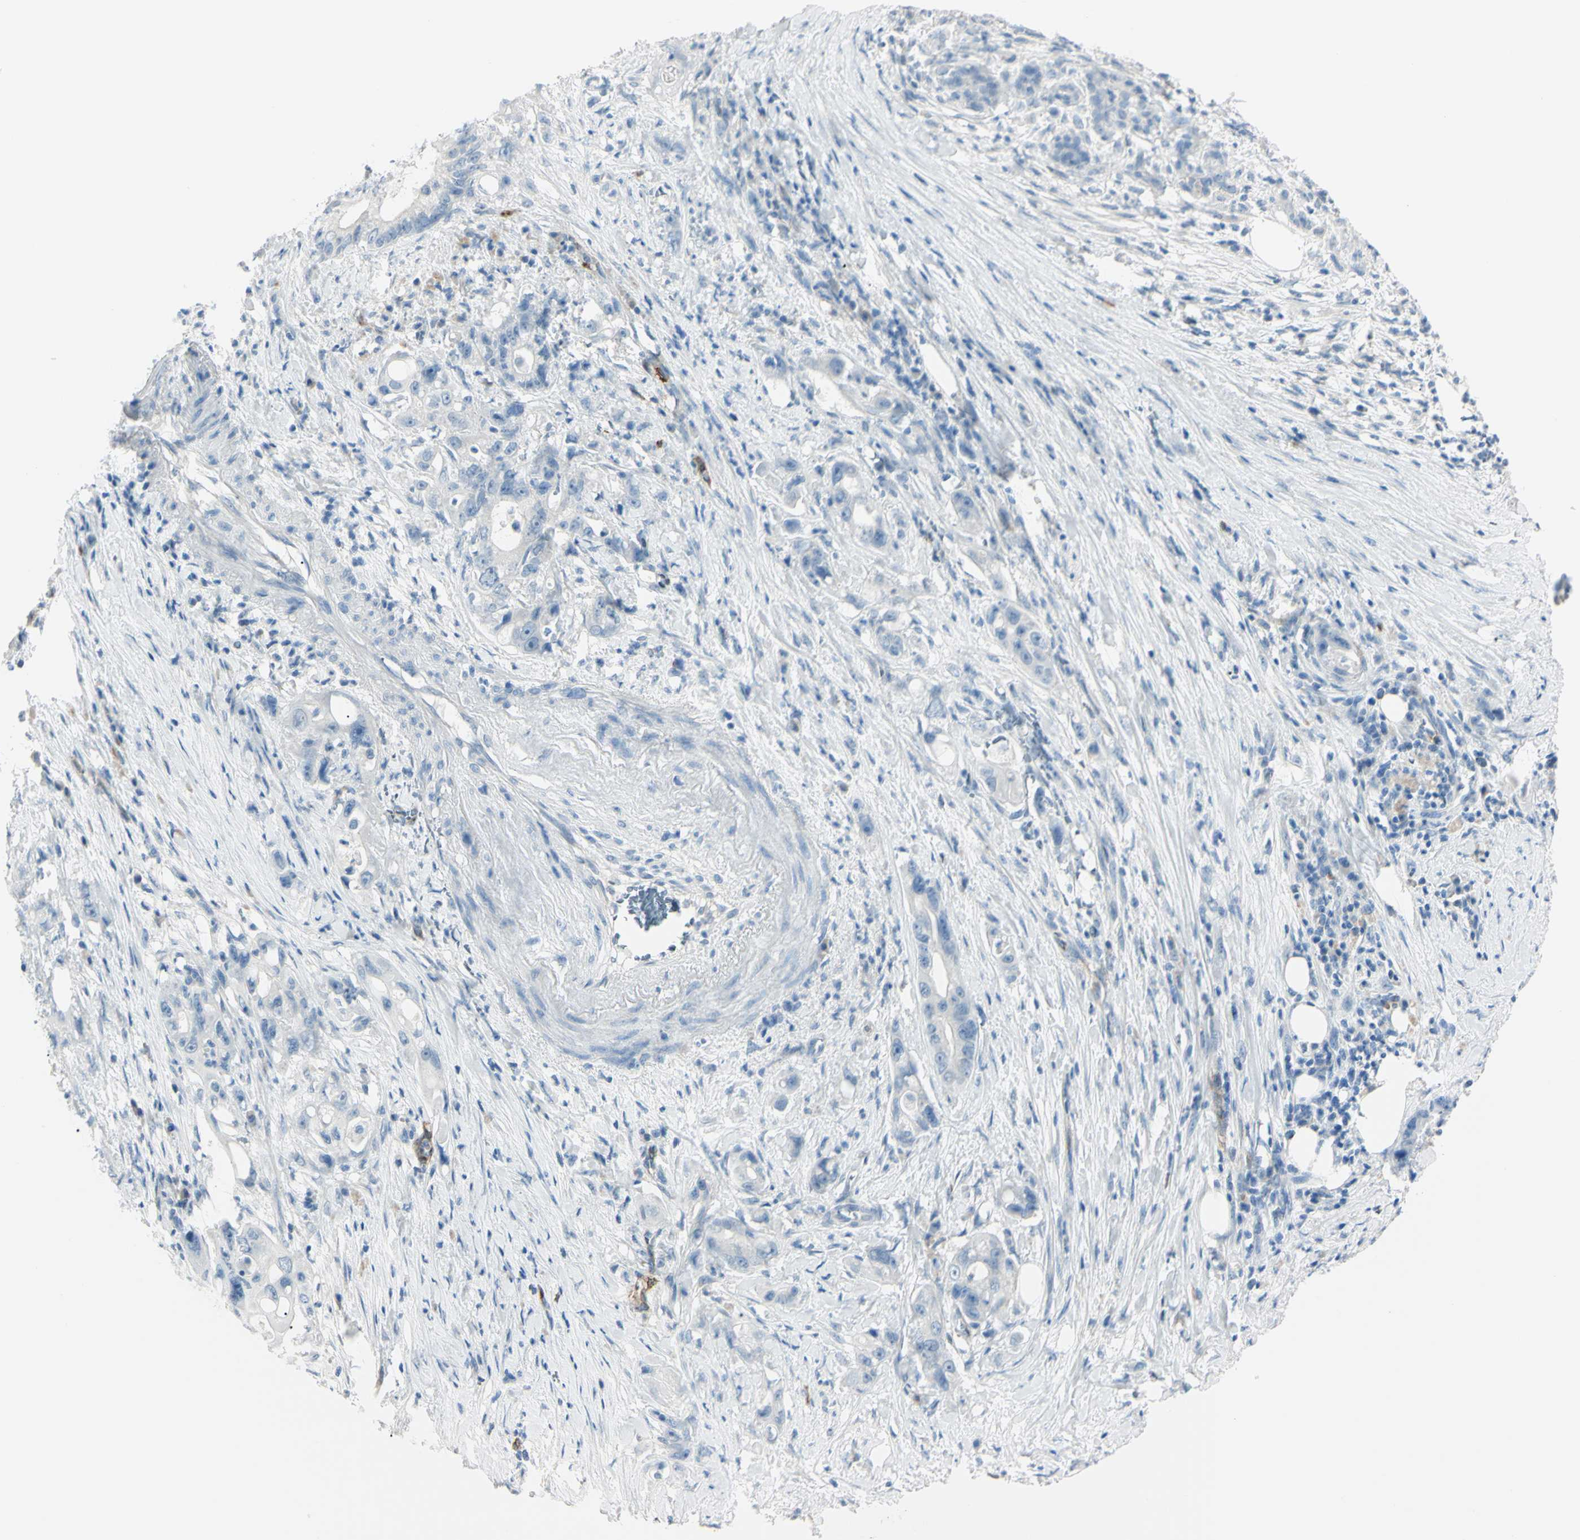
{"staining": {"intensity": "negative", "quantity": "none", "location": "none"}, "tissue": "pancreatic cancer", "cell_type": "Tumor cells", "image_type": "cancer", "snomed": [{"axis": "morphology", "description": "Normal tissue, NOS"}, {"axis": "topography", "description": "Pancreas"}], "caption": "IHC image of pancreatic cancer stained for a protein (brown), which reveals no expression in tumor cells.", "gene": "FOLH1", "patient": {"sex": "male", "age": 42}}